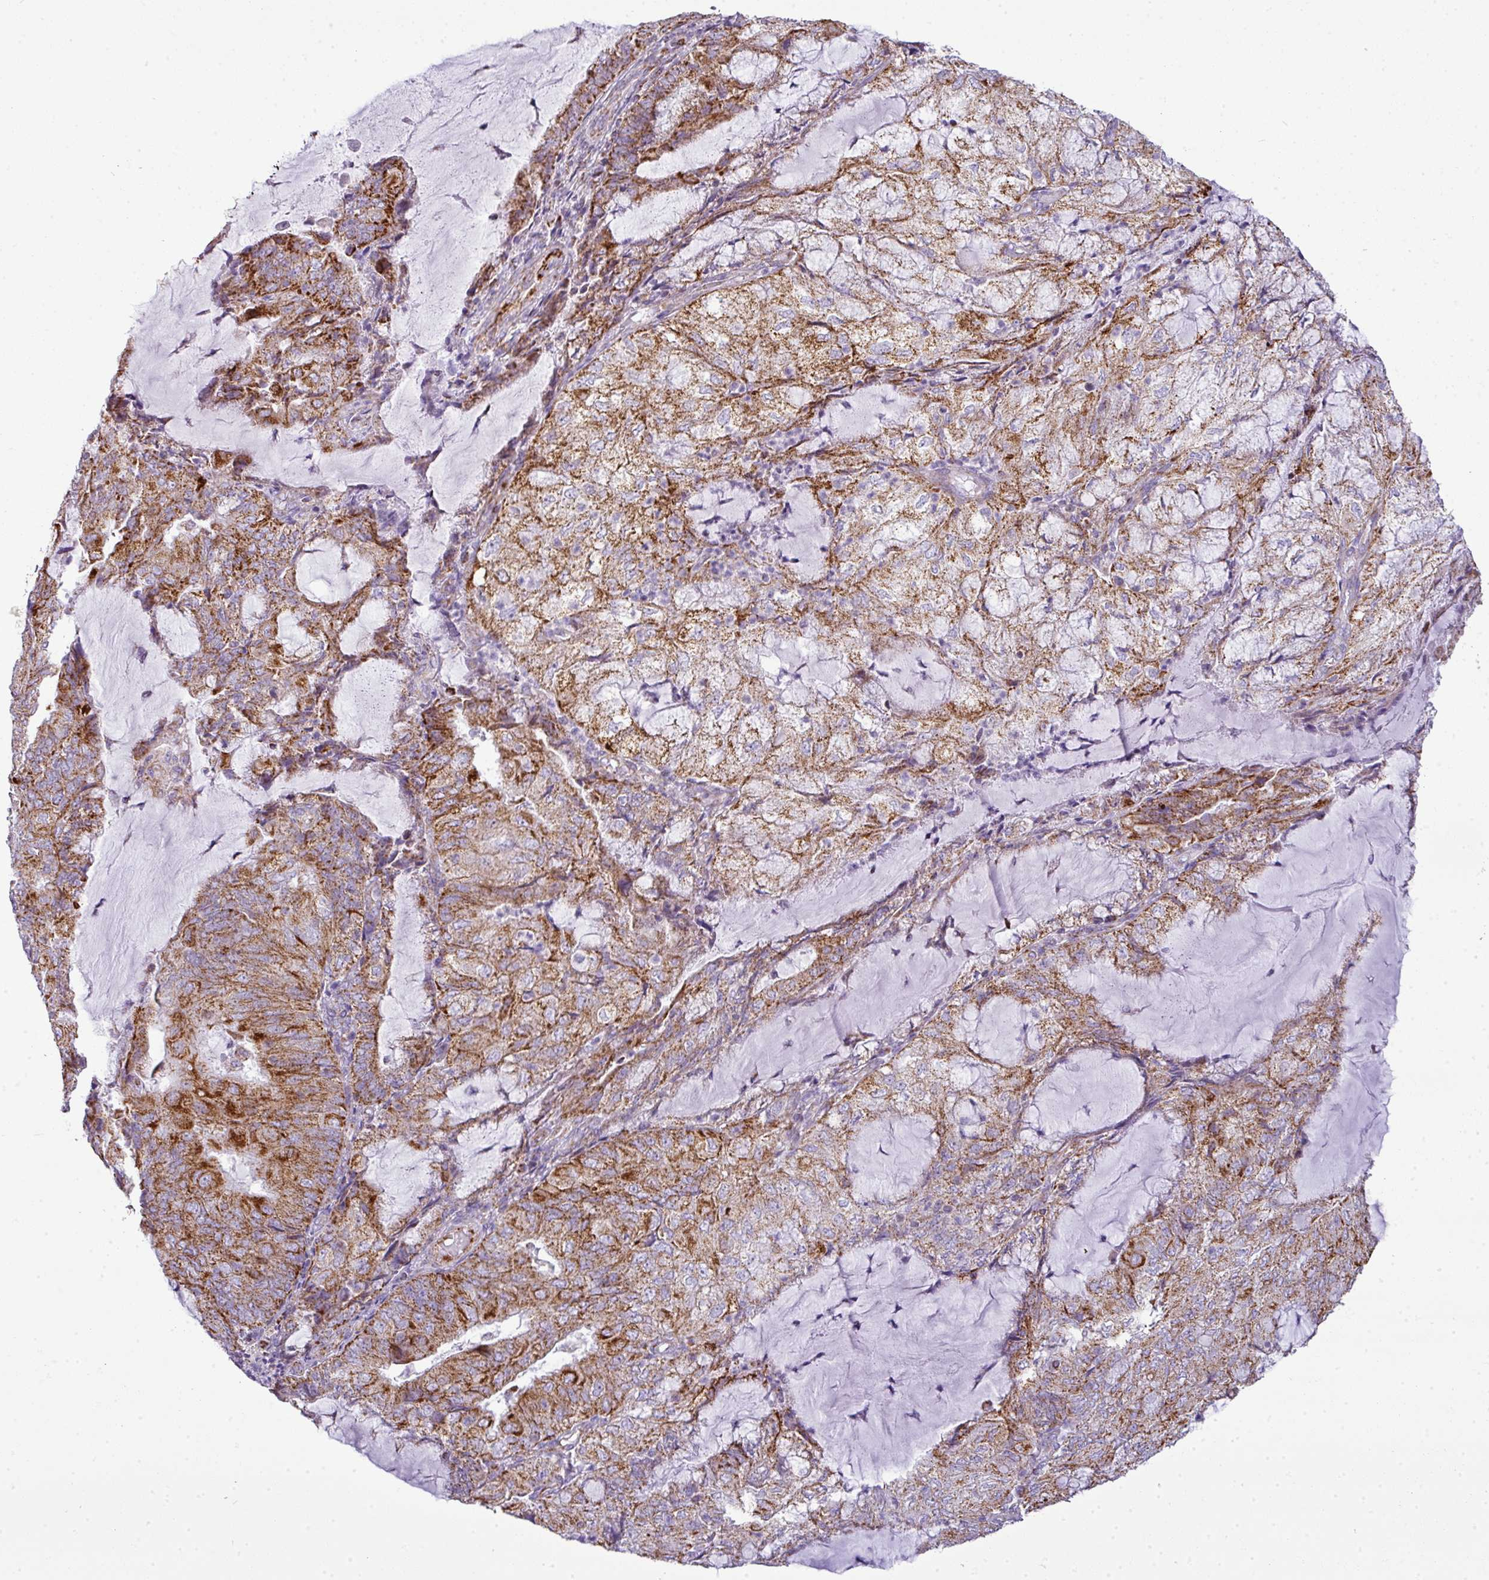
{"staining": {"intensity": "moderate", "quantity": ">75%", "location": "cytoplasmic/membranous"}, "tissue": "endometrial cancer", "cell_type": "Tumor cells", "image_type": "cancer", "snomed": [{"axis": "morphology", "description": "Adenocarcinoma, NOS"}, {"axis": "topography", "description": "Endometrium"}], "caption": "About >75% of tumor cells in human adenocarcinoma (endometrial) display moderate cytoplasmic/membranous protein positivity as visualized by brown immunohistochemical staining.", "gene": "ZNF81", "patient": {"sex": "female", "age": 81}}